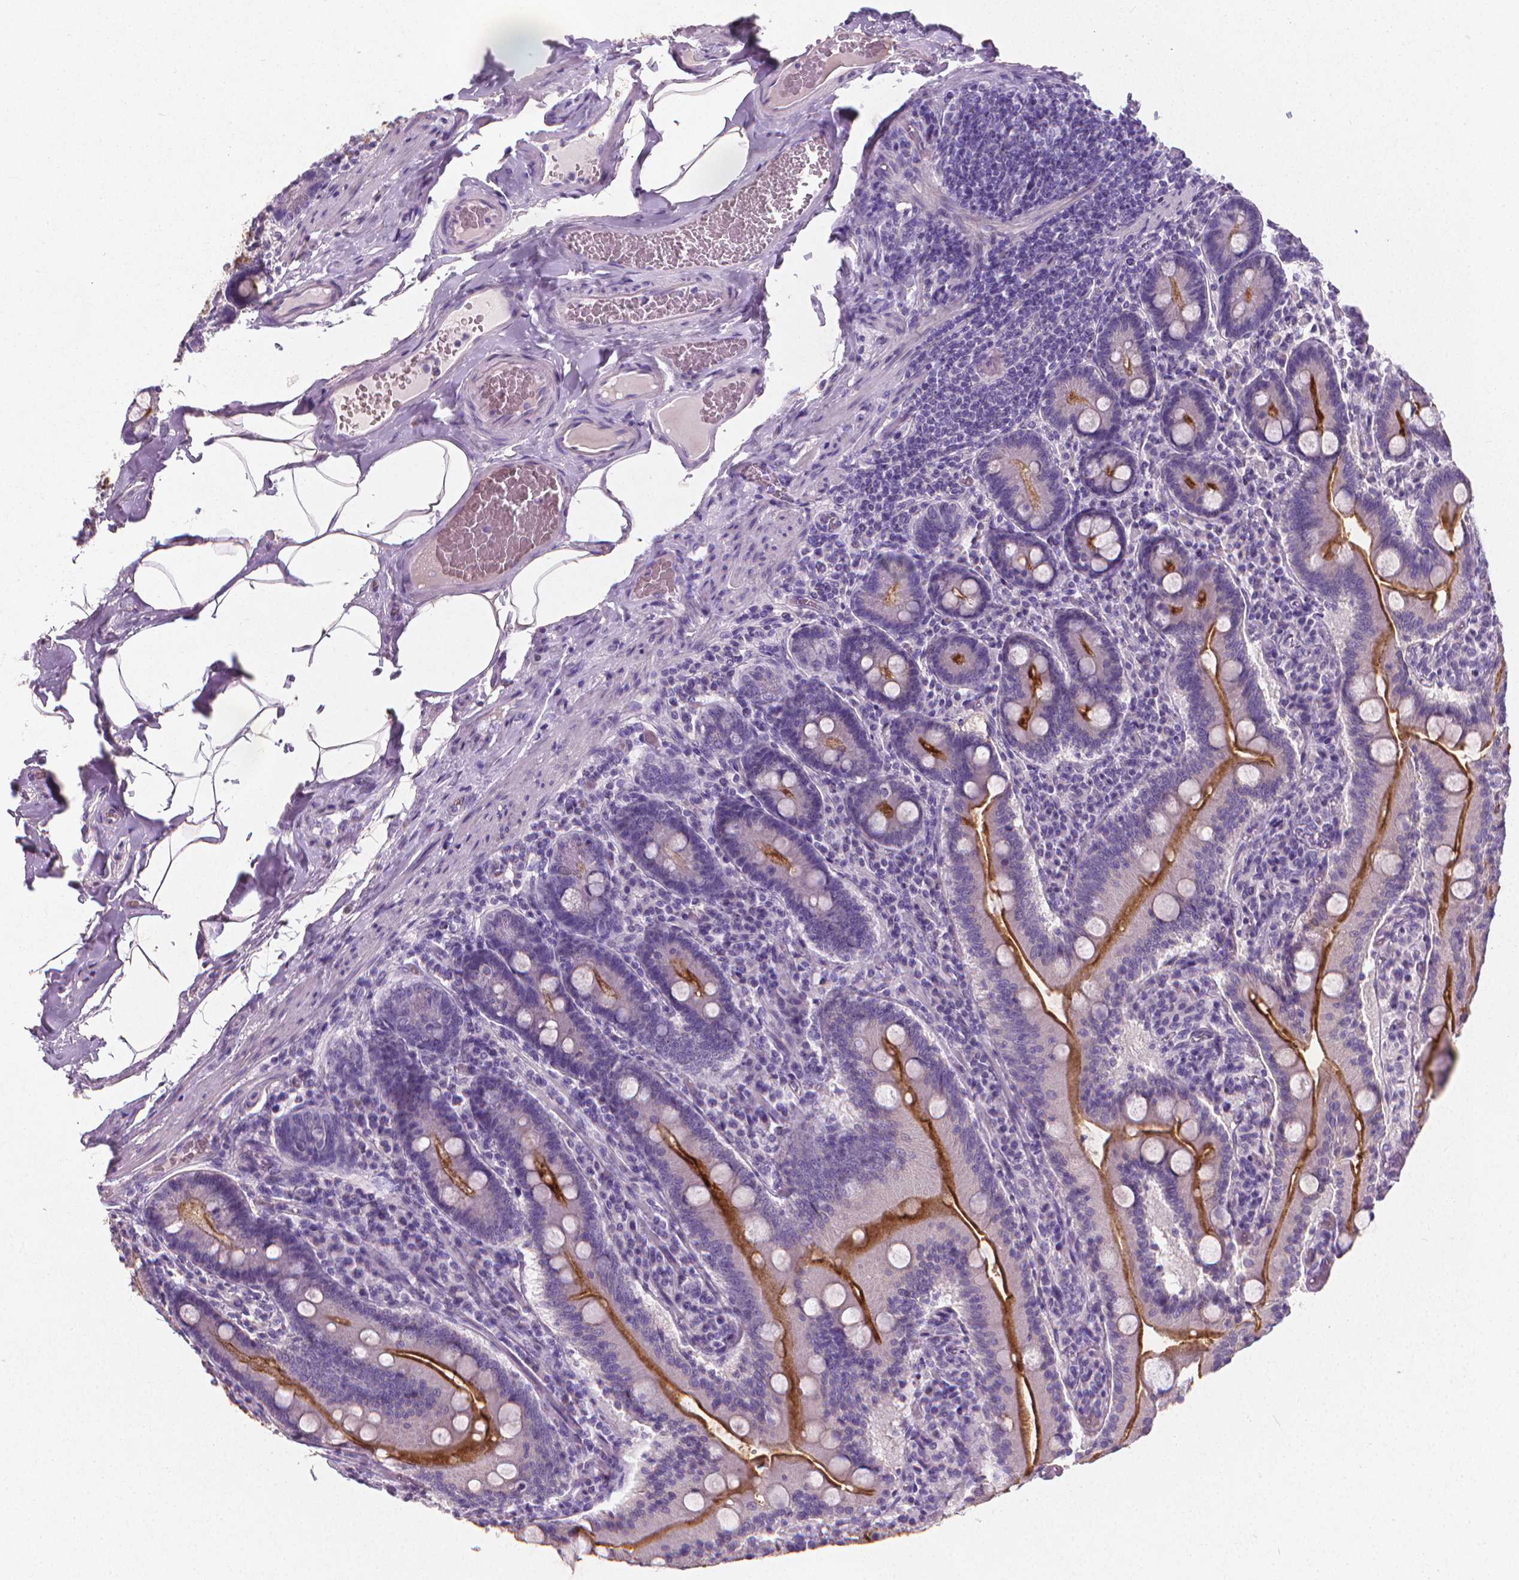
{"staining": {"intensity": "strong", "quantity": "25%-75%", "location": "cytoplasmic/membranous"}, "tissue": "small intestine", "cell_type": "Glandular cells", "image_type": "normal", "snomed": [{"axis": "morphology", "description": "Normal tissue, NOS"}, {"axis": "topography", "description": "Small intestine"}], "caption": "Normal small intestine shows strong cytoplasmic/membranous positivity in about 25%-75% of glandular cells, visualized by immunohistochemistry. Ihc stains the protein in brown and the nuclei are stained blue.", "gene": "XPNPEP2", "patient": {"sex": "male", "age": 37}}